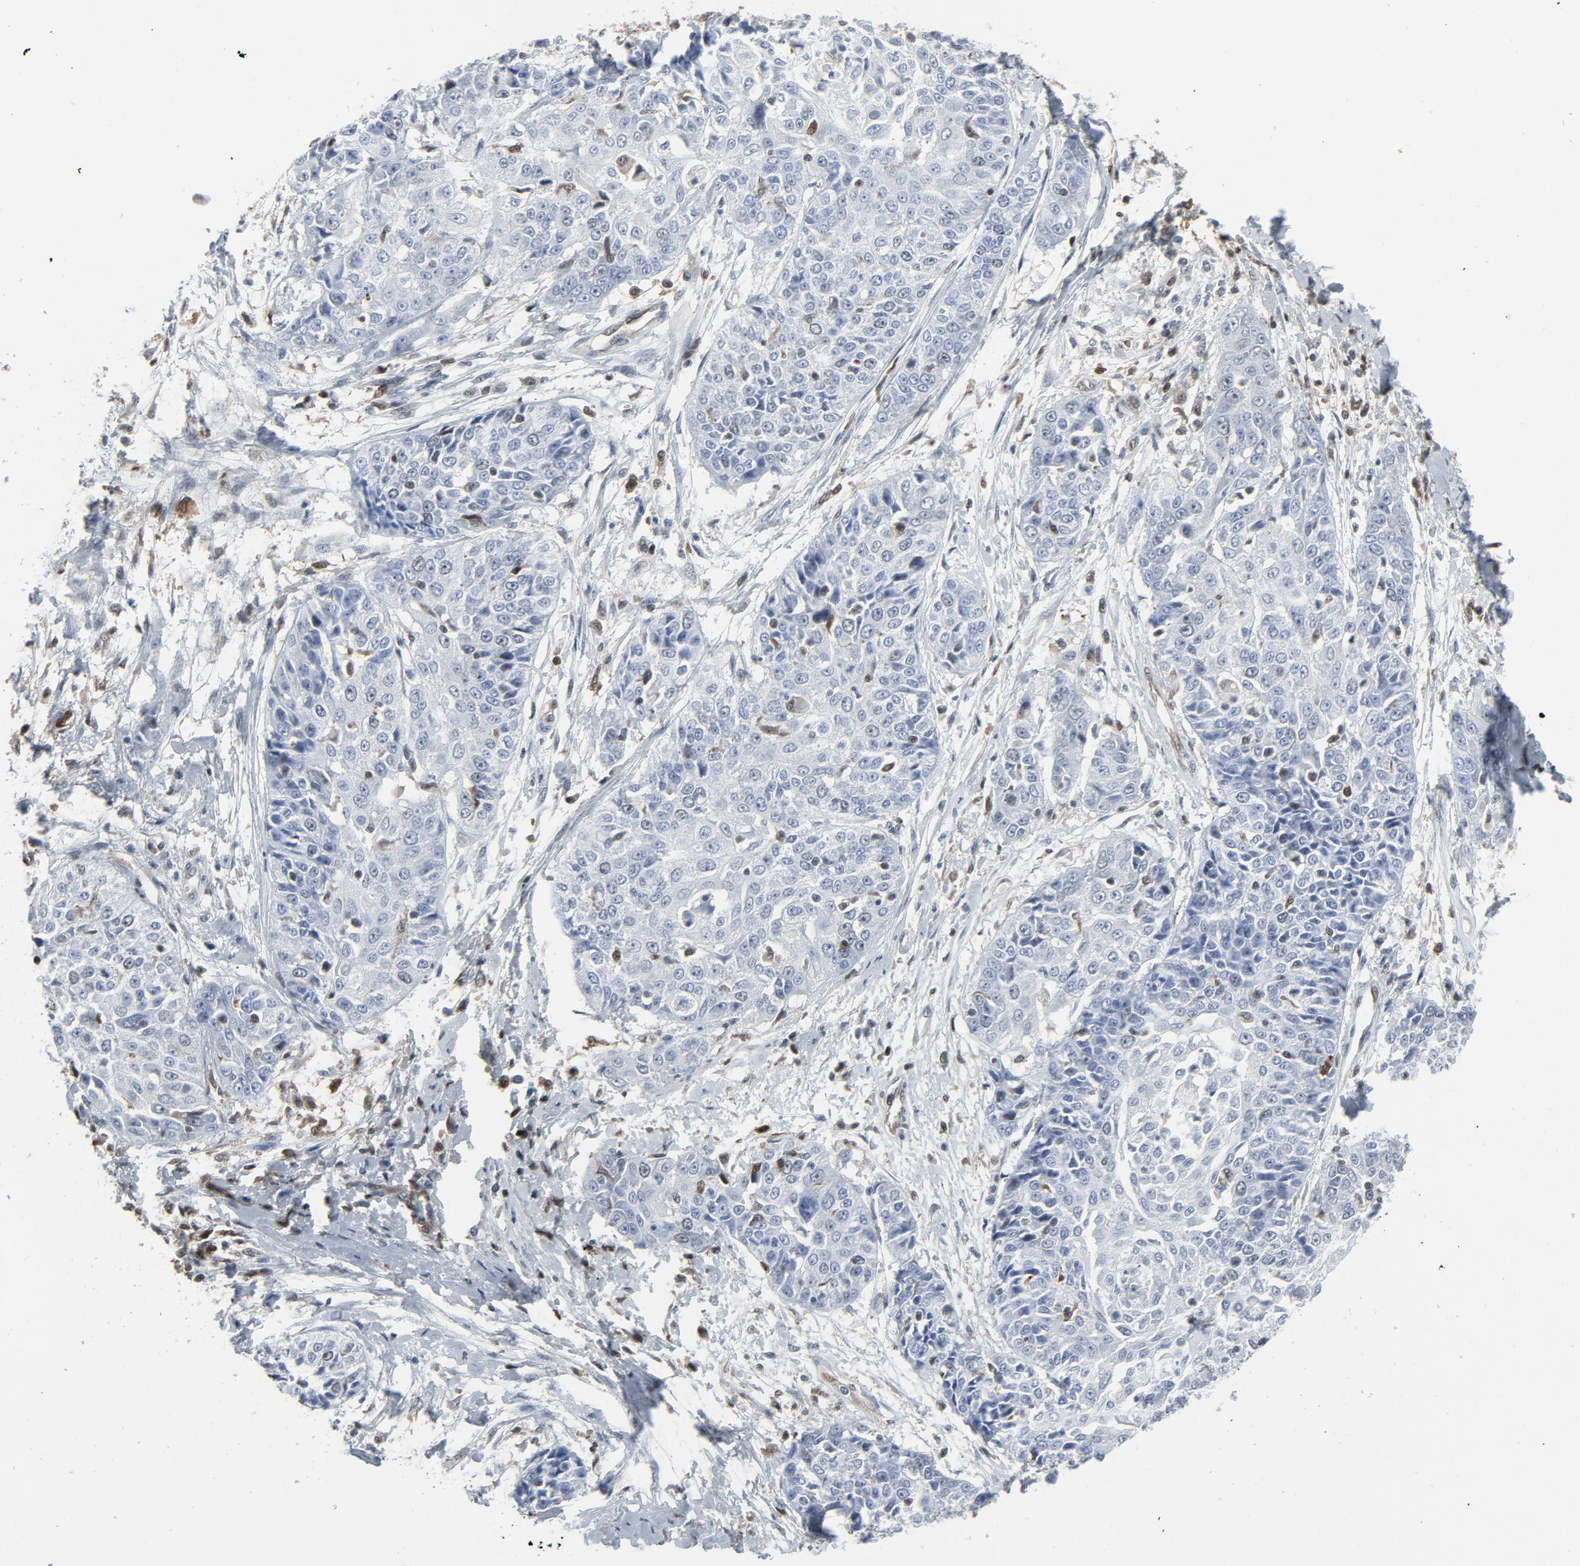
{"staining": {"intensity": "negative", "quantity": "none", "location": "none"}, "tissue": "cervical cancer", "cell_type": "Tumor cells", "image_type": "cancer", "snomed": [{"axis": "morphology", "description": "Squamous cell carcinoma, NOS"}, {"axis": "topography", "description": "Cervix"}], "caption": "Immunohistochemical staining of cervical squamous cell carcinoma reveals no significant expression in tumor cells.", "gene": "STAT5A", "patient": {"sex": "female", "age": 64}}